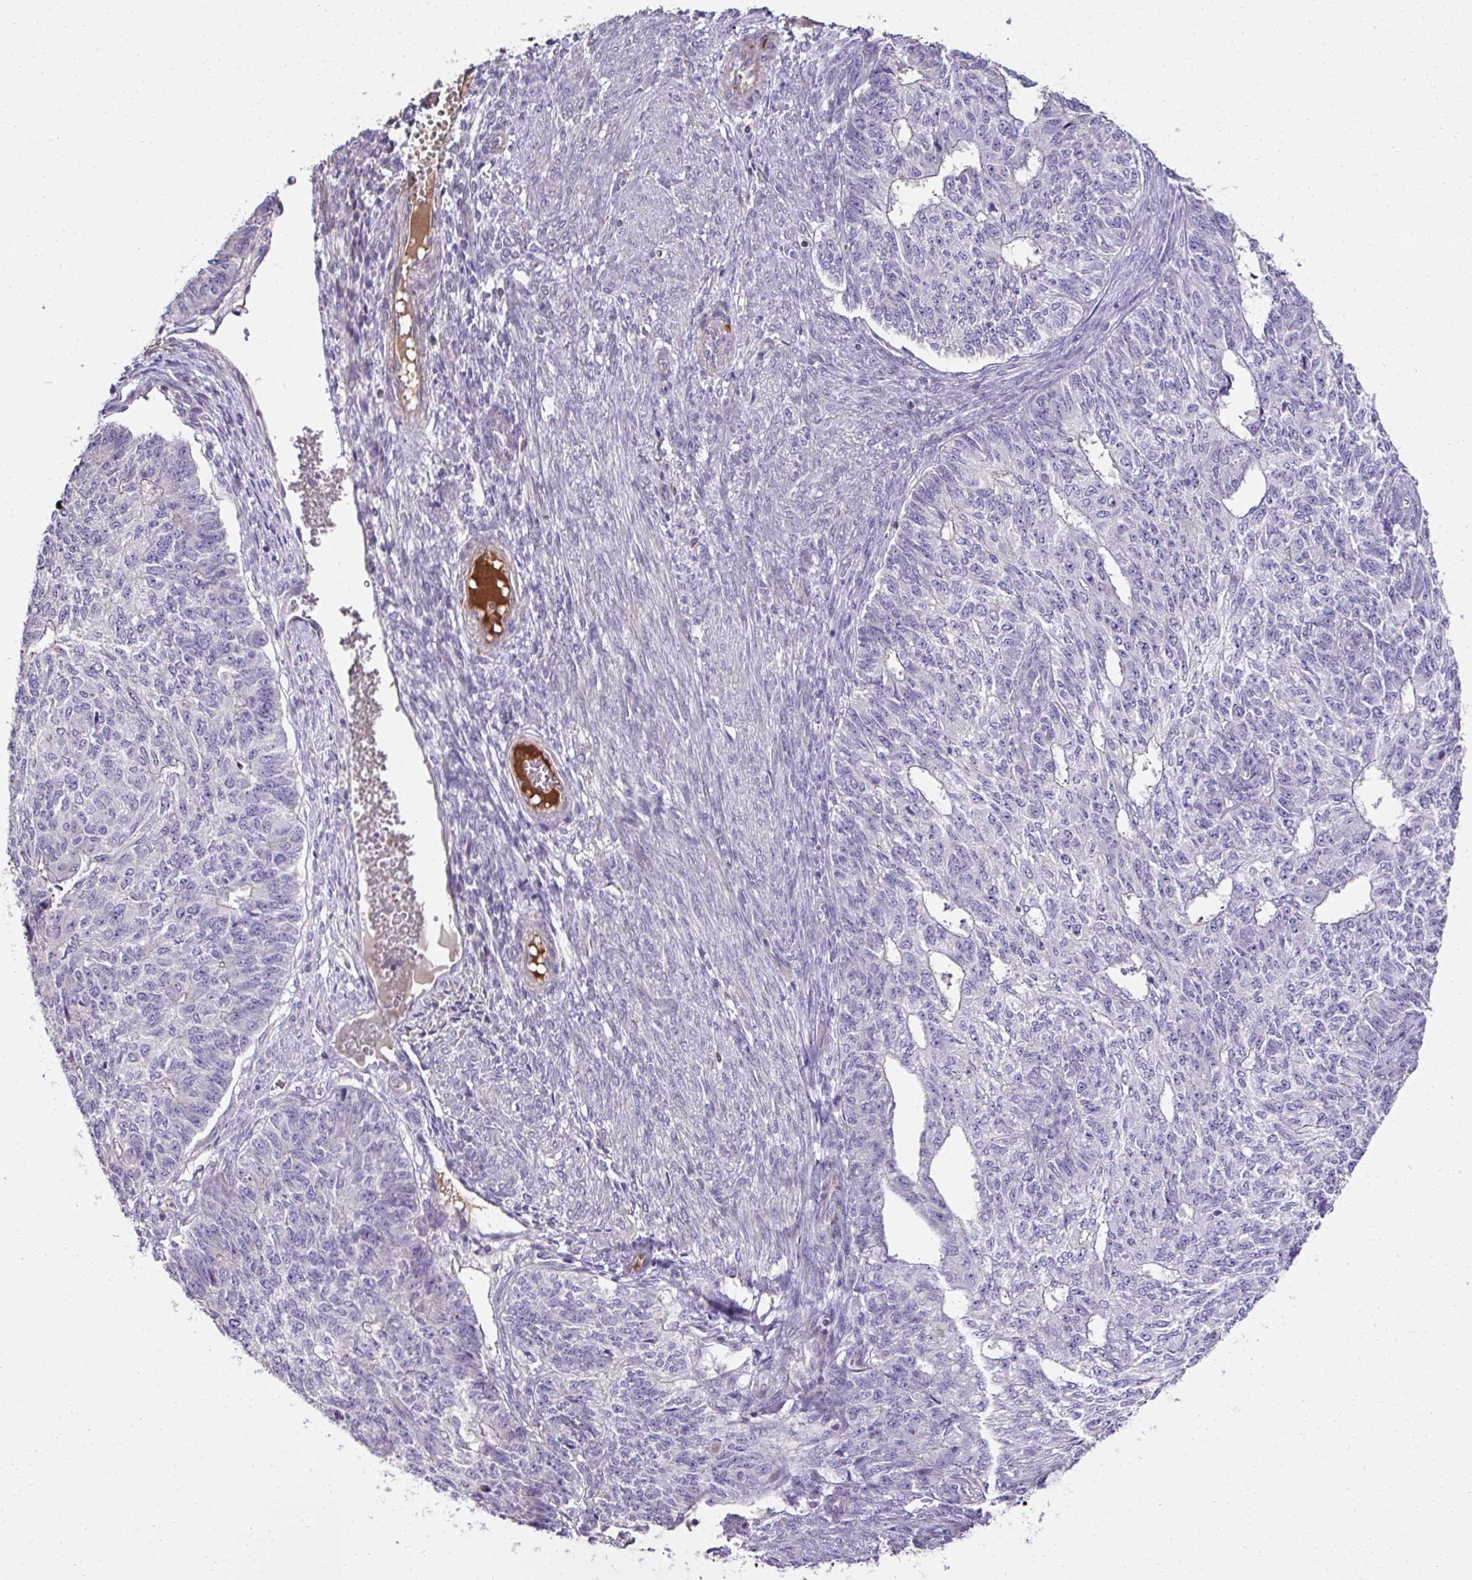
{"staining": {"intensity": "negative", "quantity": "none", "location": "none"}, "tissue": "endometrial cancer", "cell_type": "Tumor cells", "image_type": "cancer", "snomed": [{"axis": "morphology", "description": "Adenocarcinoma, NOS"}, {"axis": "topography", "description": "Endometrium"}], "caption": "A high-resolution image shows IHC staining of endometrial adenocarcinoma, which demonstrates no significant staining in tumor cells.", "gene": "CCDC85C", "patient": {"sex": "female", "age": 32}}